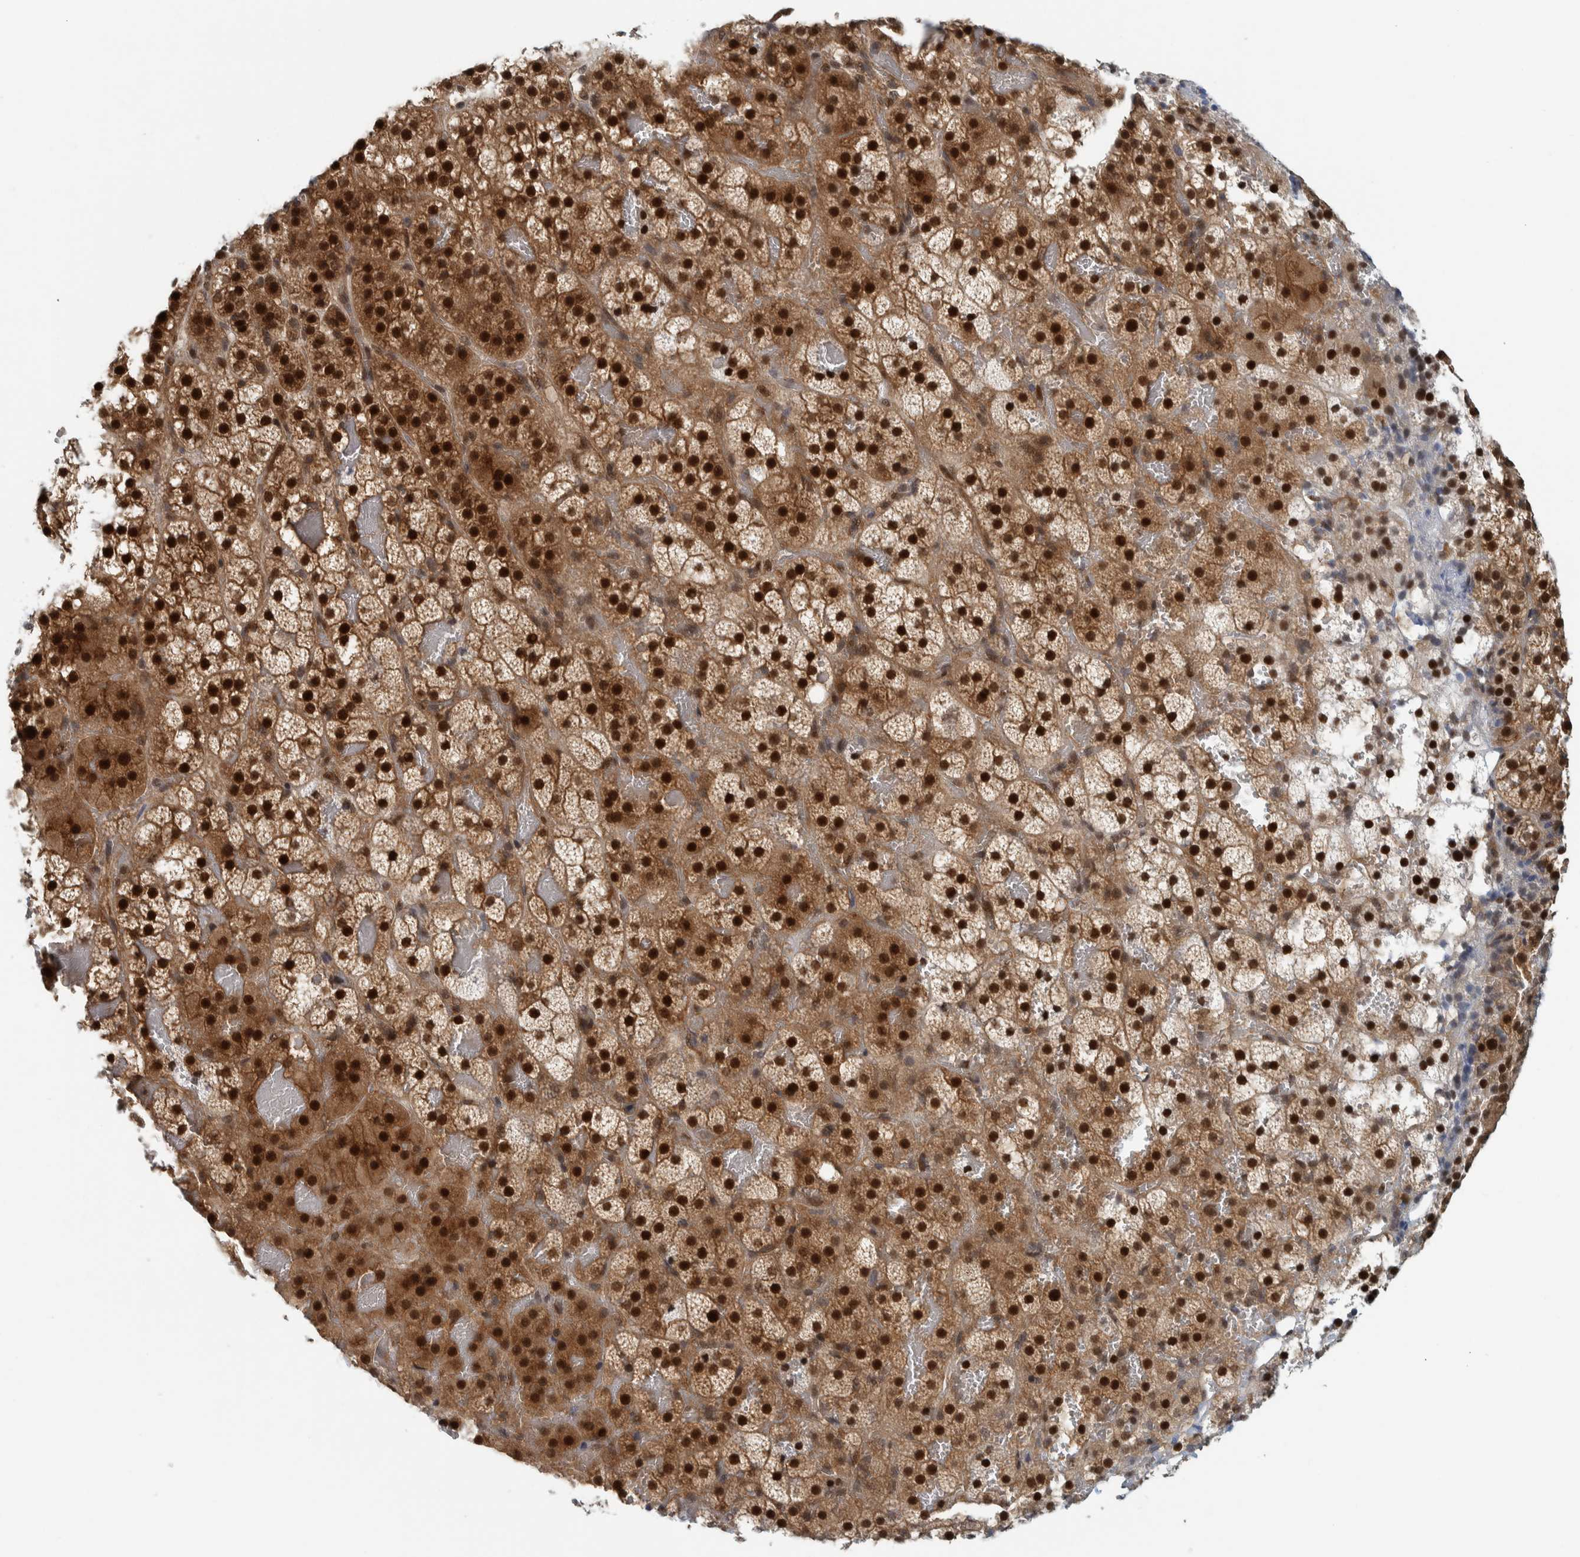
{"staining": {"intensity": "strong", "quantity": ">75%", "location": "nuclear"}, "tissue": "adrenal gland", "cell_type": "Glandular cells", "image_type": "normal", "snomed": [{"axis": "morphology", "description": "Normal tissue, NOS"}, {"axis": "topography", "description": "Adrenal gland"}], "caption": "This image demonstrates unremarkable adrenal gland stained with immunohistochemistry (IHC) to label a protein in brown. The nuclear of glandular cells show strong positivity for the protein. Nuclei are counter-stained blue.", "gene": "COPS3", "patient": {"sex": "female", "age": 59}}